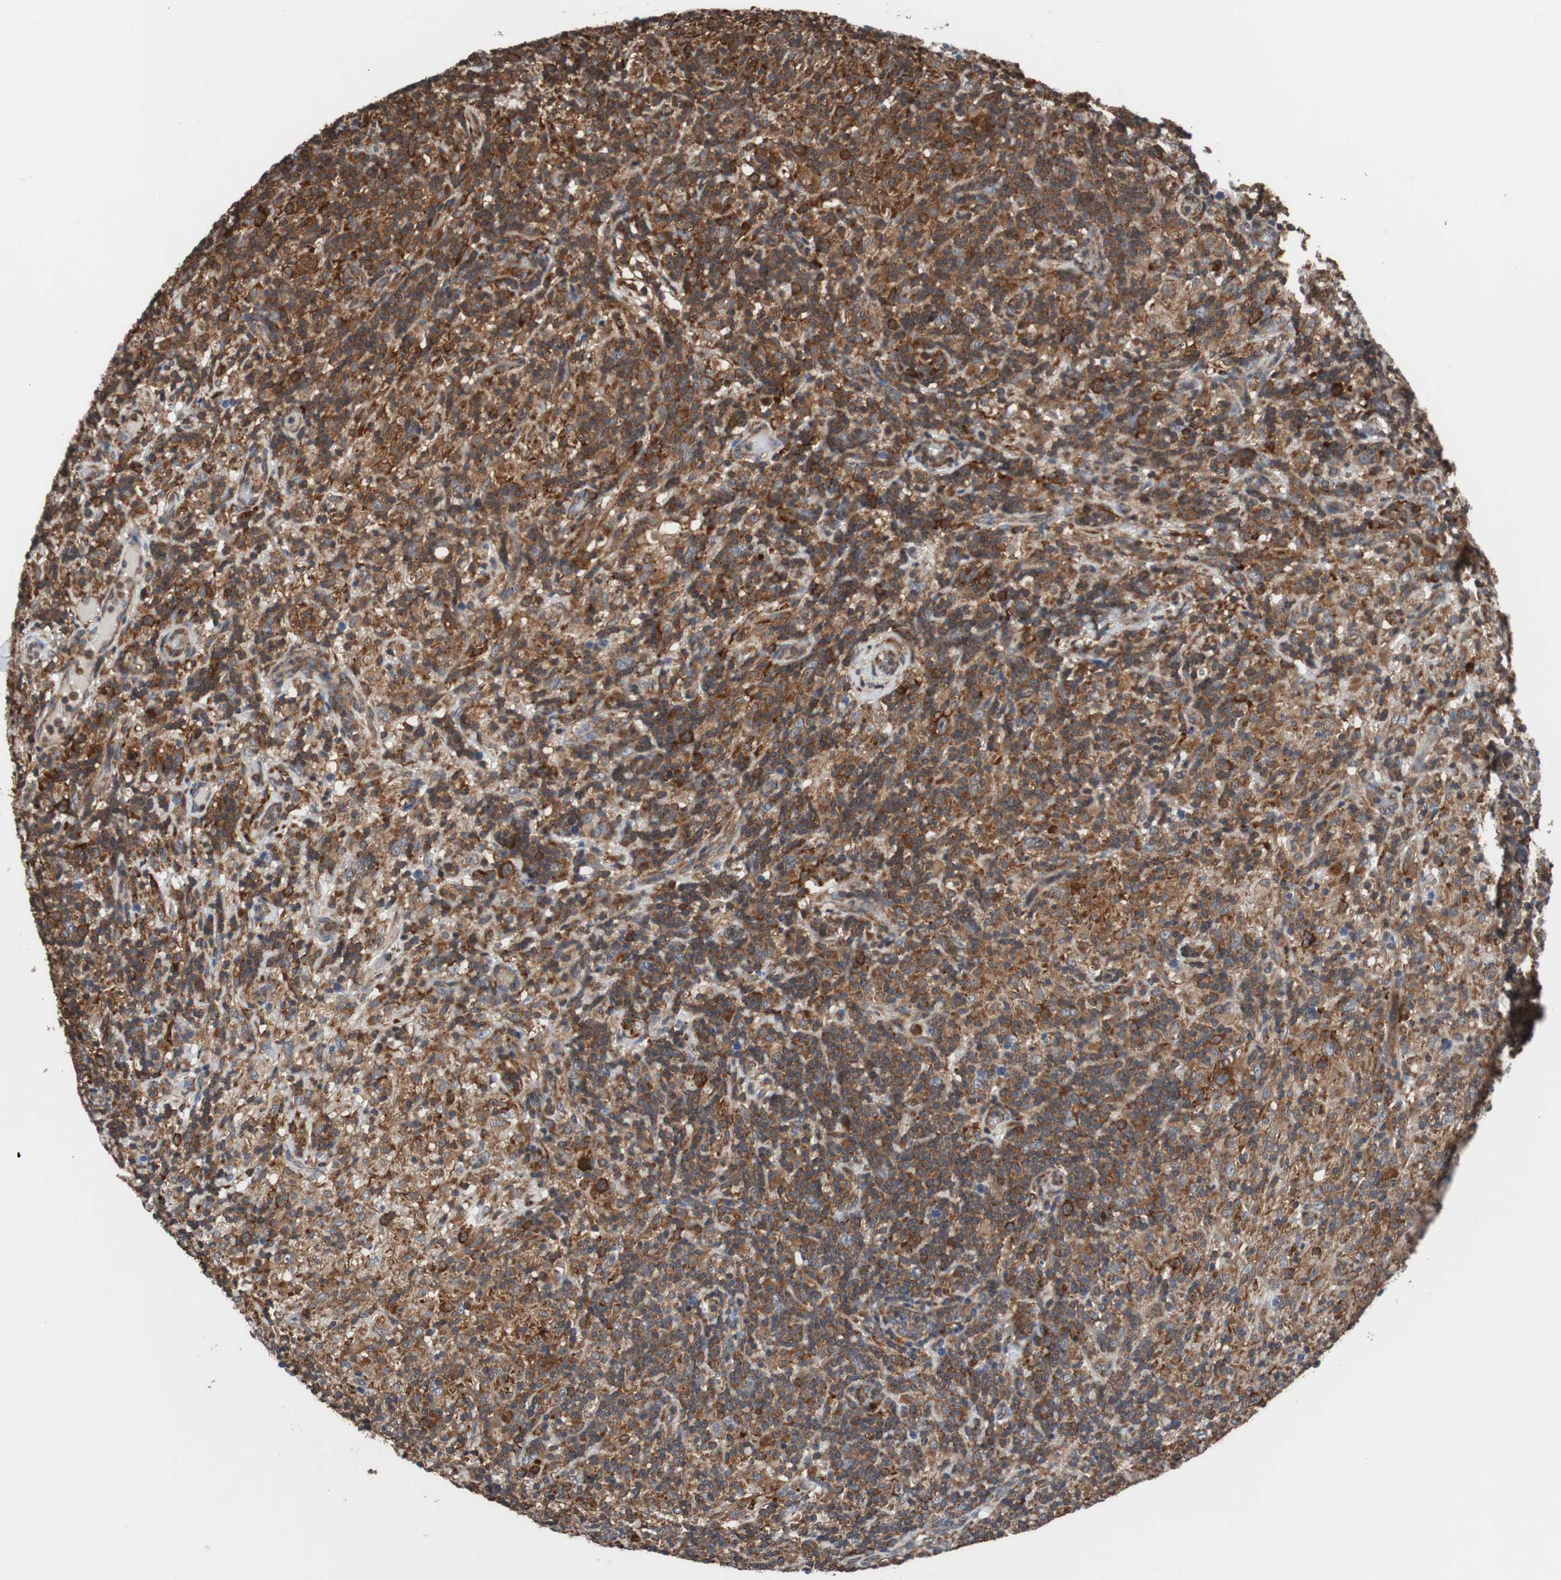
{"staining": {"intensity": "strong", "quantity": ">75%", "location": "cytoplasmic/membranous"}, "tissue": "lymphoma", "cell_type": "Tumor cells", "image_type": "cancer", "snomed": [{"axis": "morphology", "description": "Hodgkin's disease, NOS"}, {"axis": "topography", "description": "Lymph node"}], "caption": "A high-resolution image shows IHC staining of Hodgkin's disease, which displays strong cytoplasmic/membranous expression in approximately >75% of tumor cells. (DAB IHC, brown staining for protein, blue staining for nuclei).", "gene": "USP10", "patient": {"sex": "male", "age": 70}}